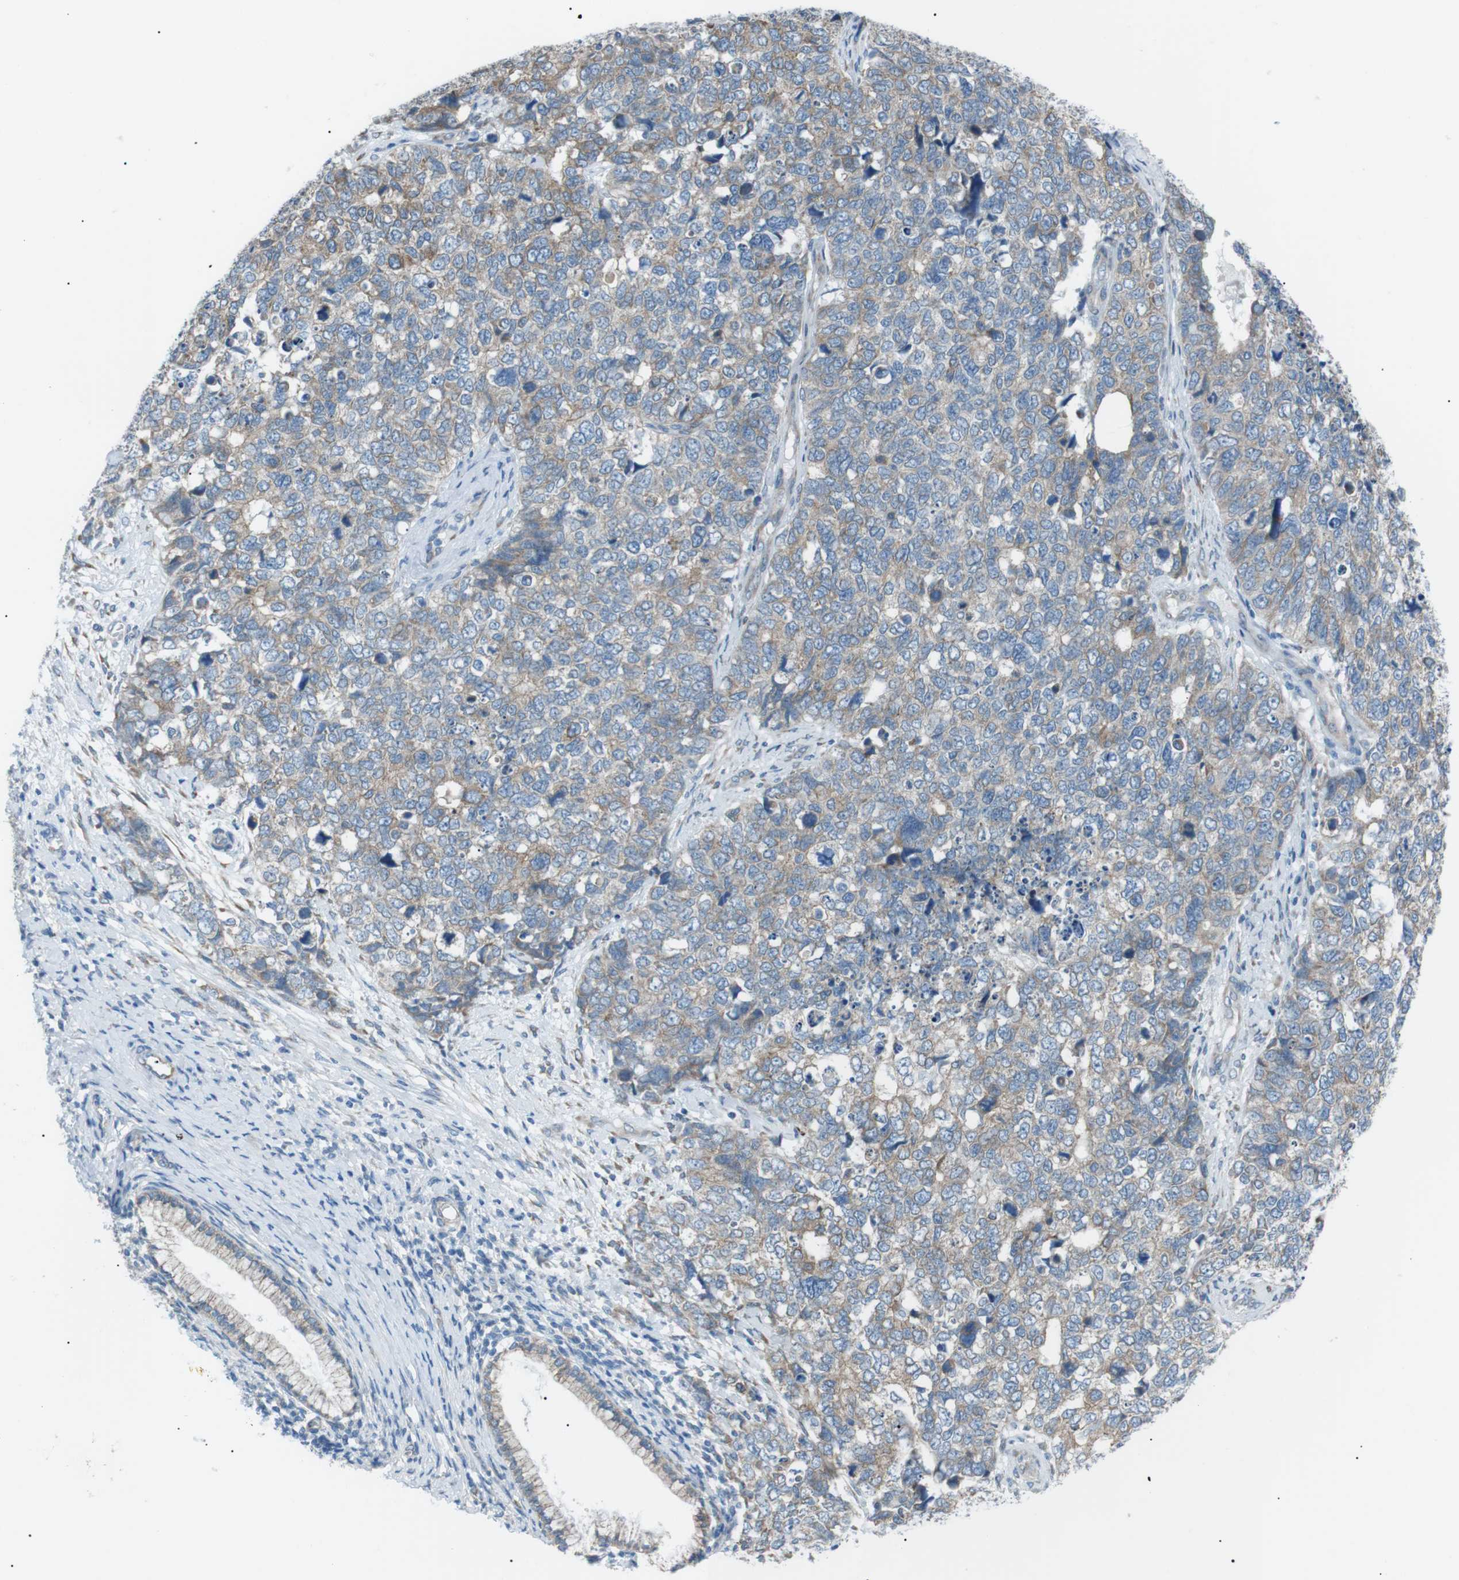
{"staining": {"intensity": "negative", "quantity": "none", "location": "none"}, "tissue": "cervical cancer", "cell_type": "Tumor cells", "image_type": "cancer", "snomed": [{"axis": "morphology", "description": "Squamous cell carcinoma, NOS"}, {"axis": "topography", "description": "Cervix"}], "caption": "Immunohistochemical staining of human cervical cancer (squamous cell carcinoma) displays no significant expression in tumor cells.", "gene": "MTARC2", "patient": {"sex": "female", "age": 63}}